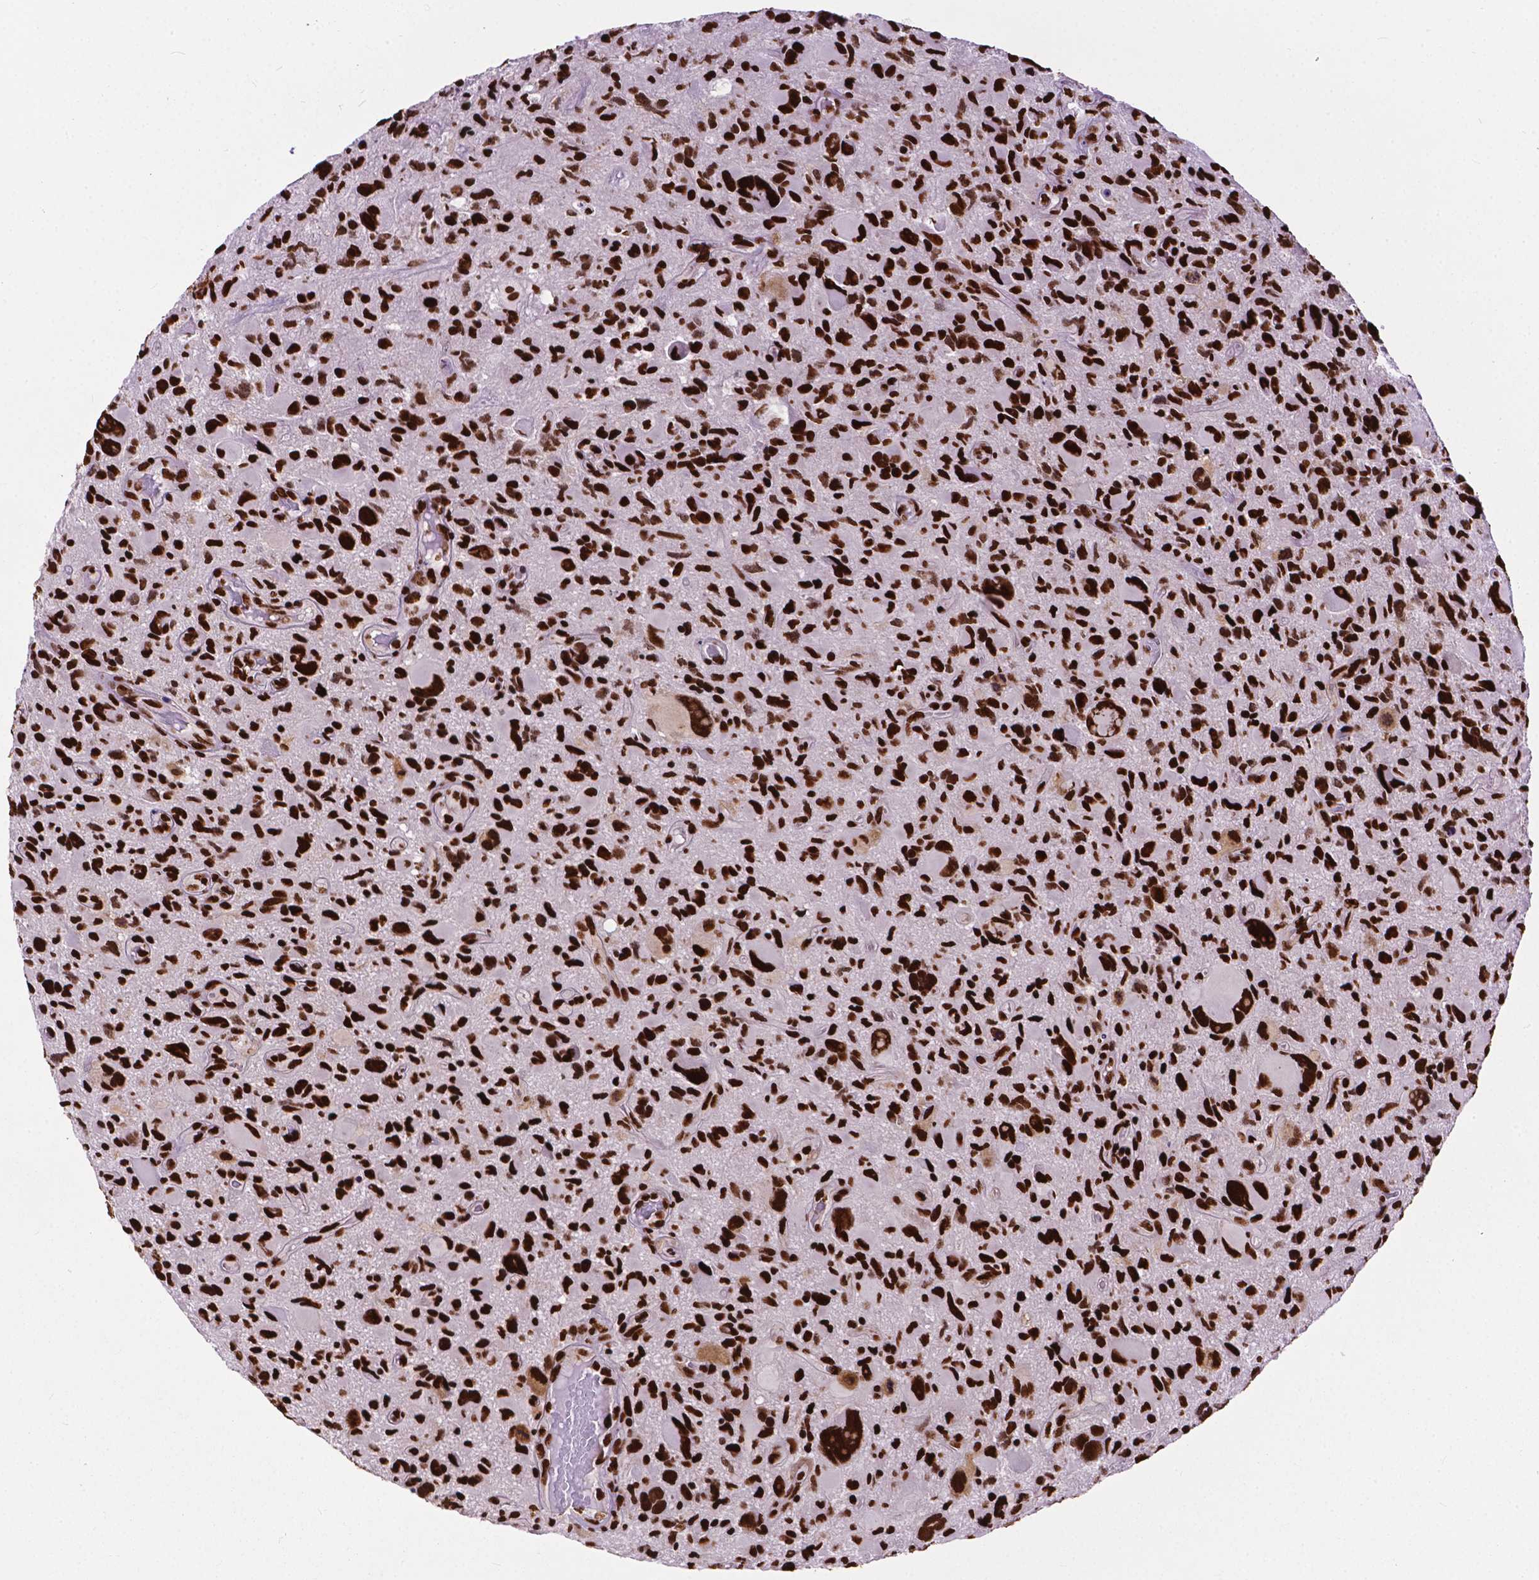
{"staining": {"intensity": "strong", "quantity": ">75%", "location": "nuclear"}, "tissue": "glioma", "cell_type": "Tumor cells", "image_type": "cancer", "snomed": [{"axis": "morphology", "description": "Glioma, malignant, NOS"}, {"axis": "morphology", "description": "Glioma, malignant, High grade"}, {"axis": "topography", "description": "Brain"}], "caption": "Protein expression analysis of human glioma reveals strong nuclear positivity in about >75% of tumor cells.", "gene": "SMIM5", "patient": {"sex": "female", "age": 71}}